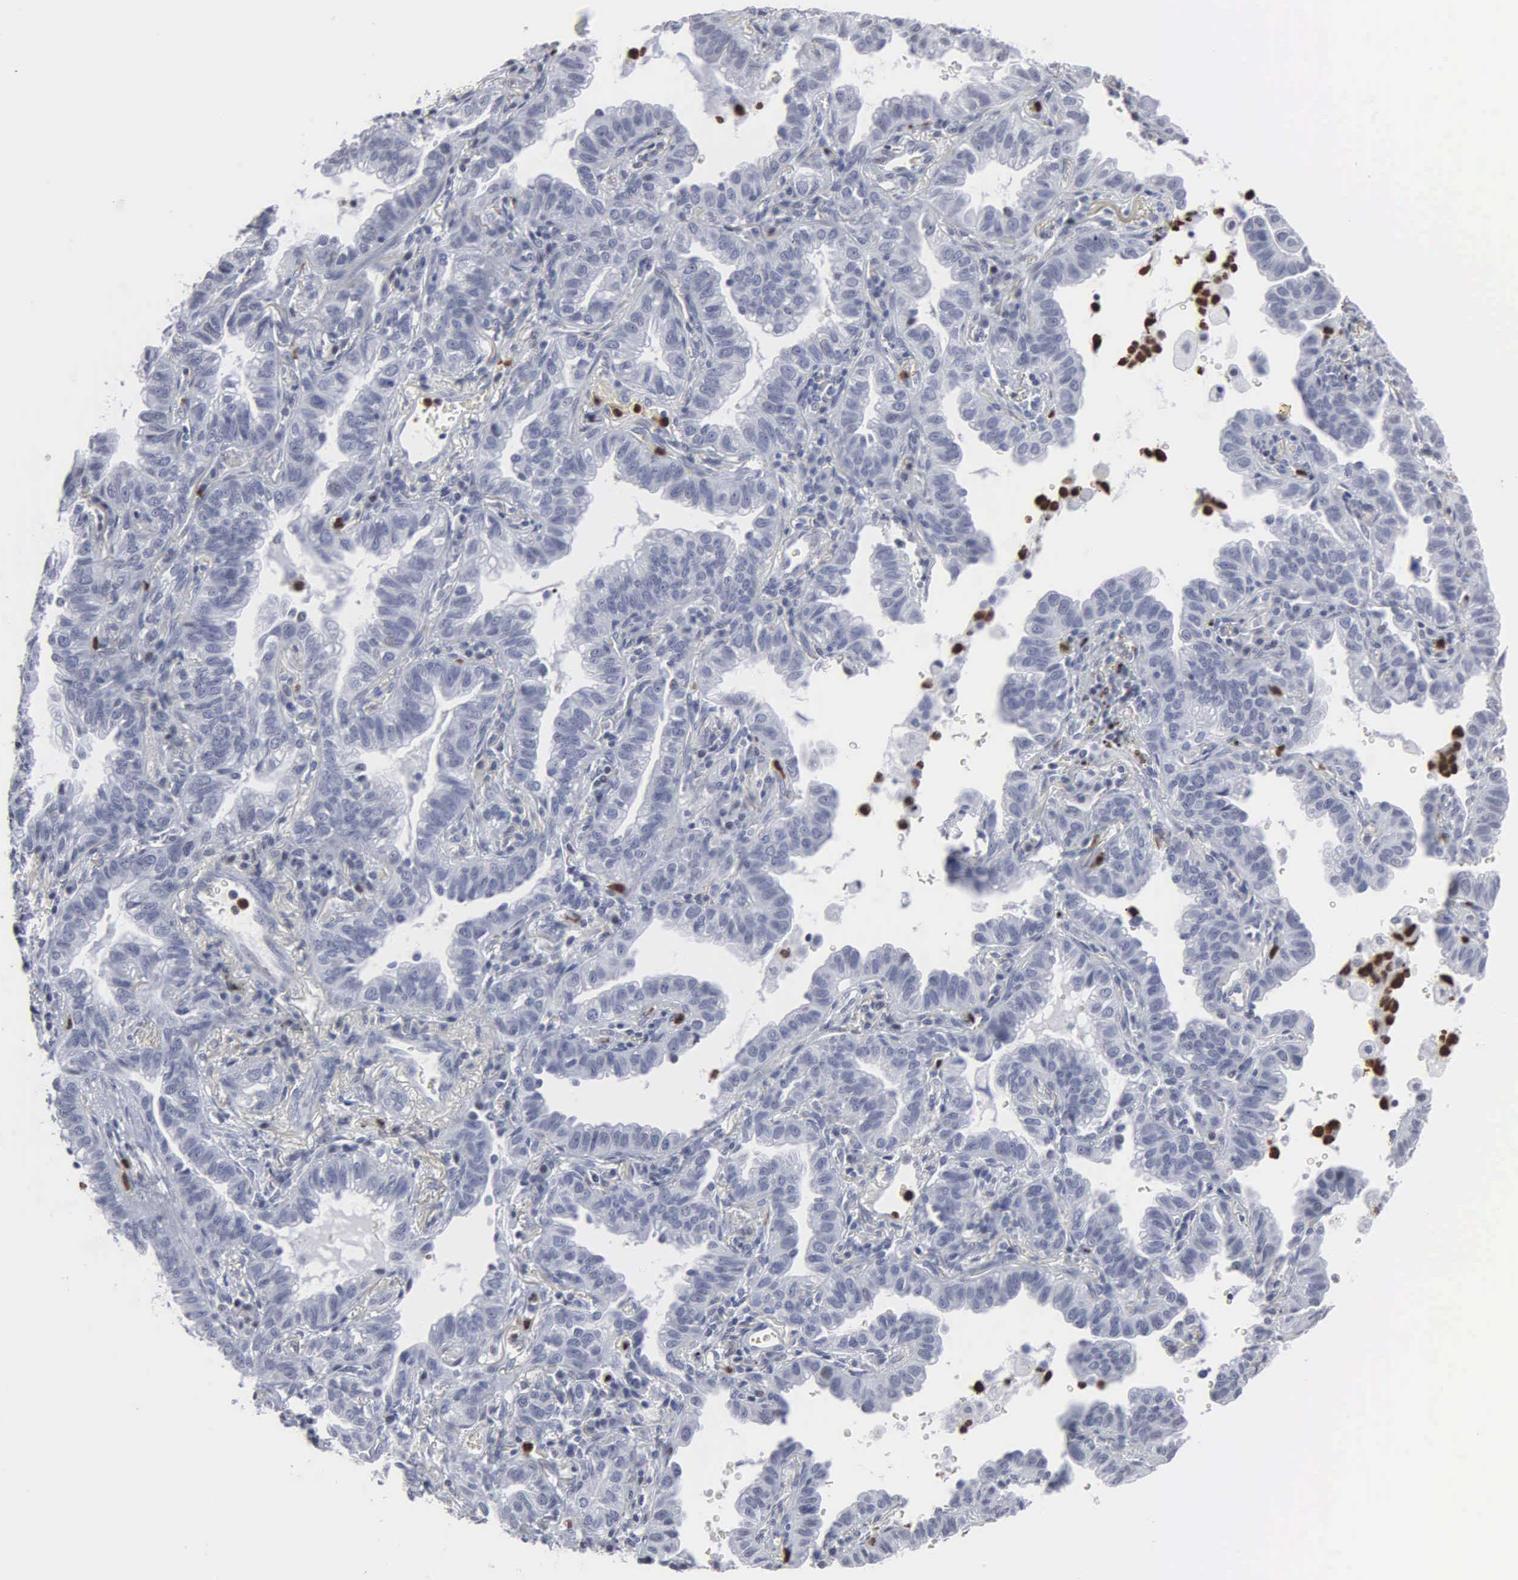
{"staining": {"intensity": "negative", "quantity": "none", "location": "none"}, "tissue": "lung cancer", "cell_type": "Tumor cells", "image_type": "cancer", "snomed": [{"axis": "morphology", "description": "Adenocarcinoma, NOS"}, {"axis": "topography", "description": "Lung"}], "caption": "Tumor cells show no significant protein staining in lung cancer.", "gene": "SPIN3", "patient": {"sex": "female", "age": 50}}